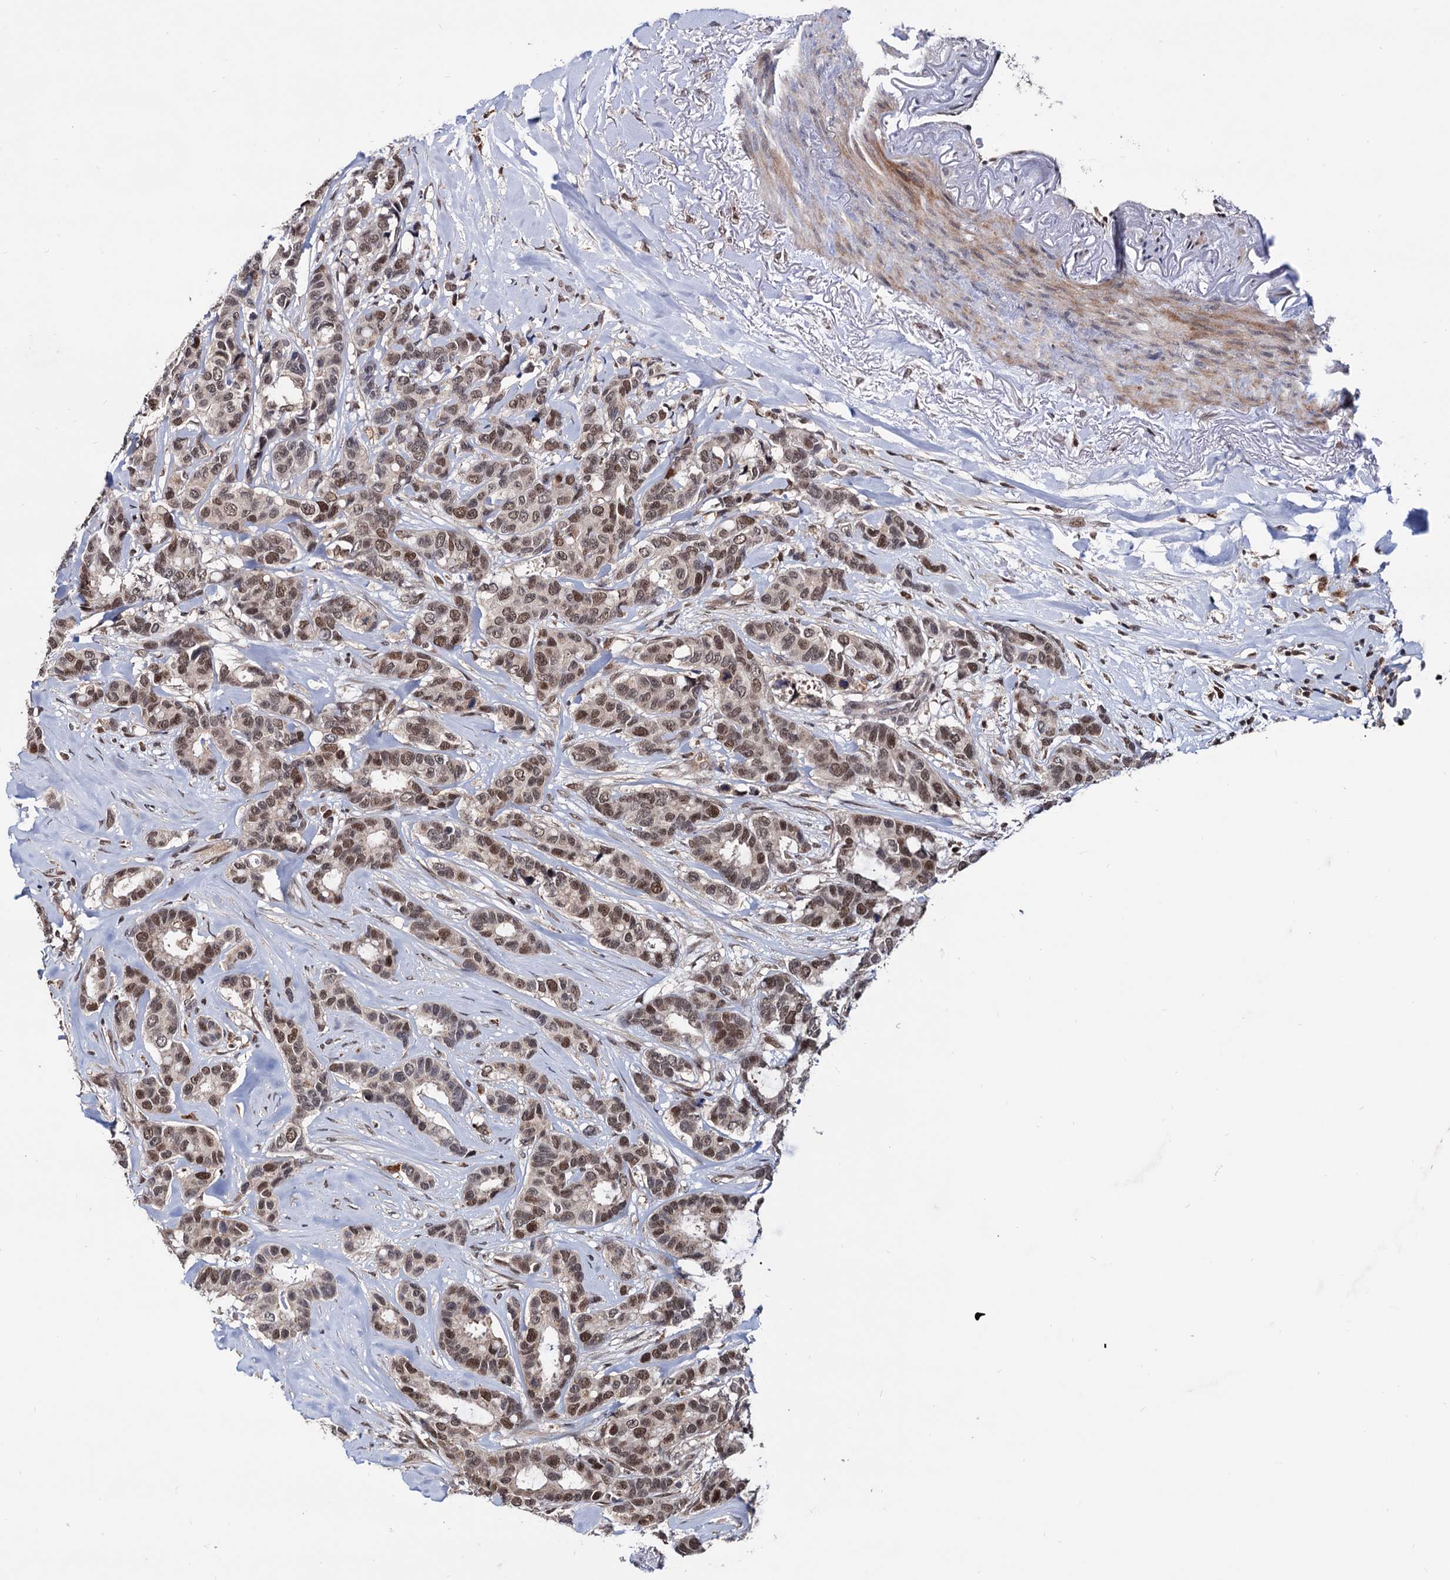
{"staining": {"intensity": "moderate", "quantity": ">75%", "location": "nuclear"}, "tissue": "breast cancer", "cell_type": "Tumor cells", "image_type": "cancer", "snomed": [{"axis": "morphology", "description": "Duct carcinoma"}, {"axis": "topography", "description": "Breast"}], "caption": "High-power microscopy captured an immunohistochemistry (IHC) image of breast cancer, revealing moderate nuclear positivity in approximately >75% of tumor cells.", "gene": "RNASEH2B", "patient": {"sex": "female", "age": 87}}